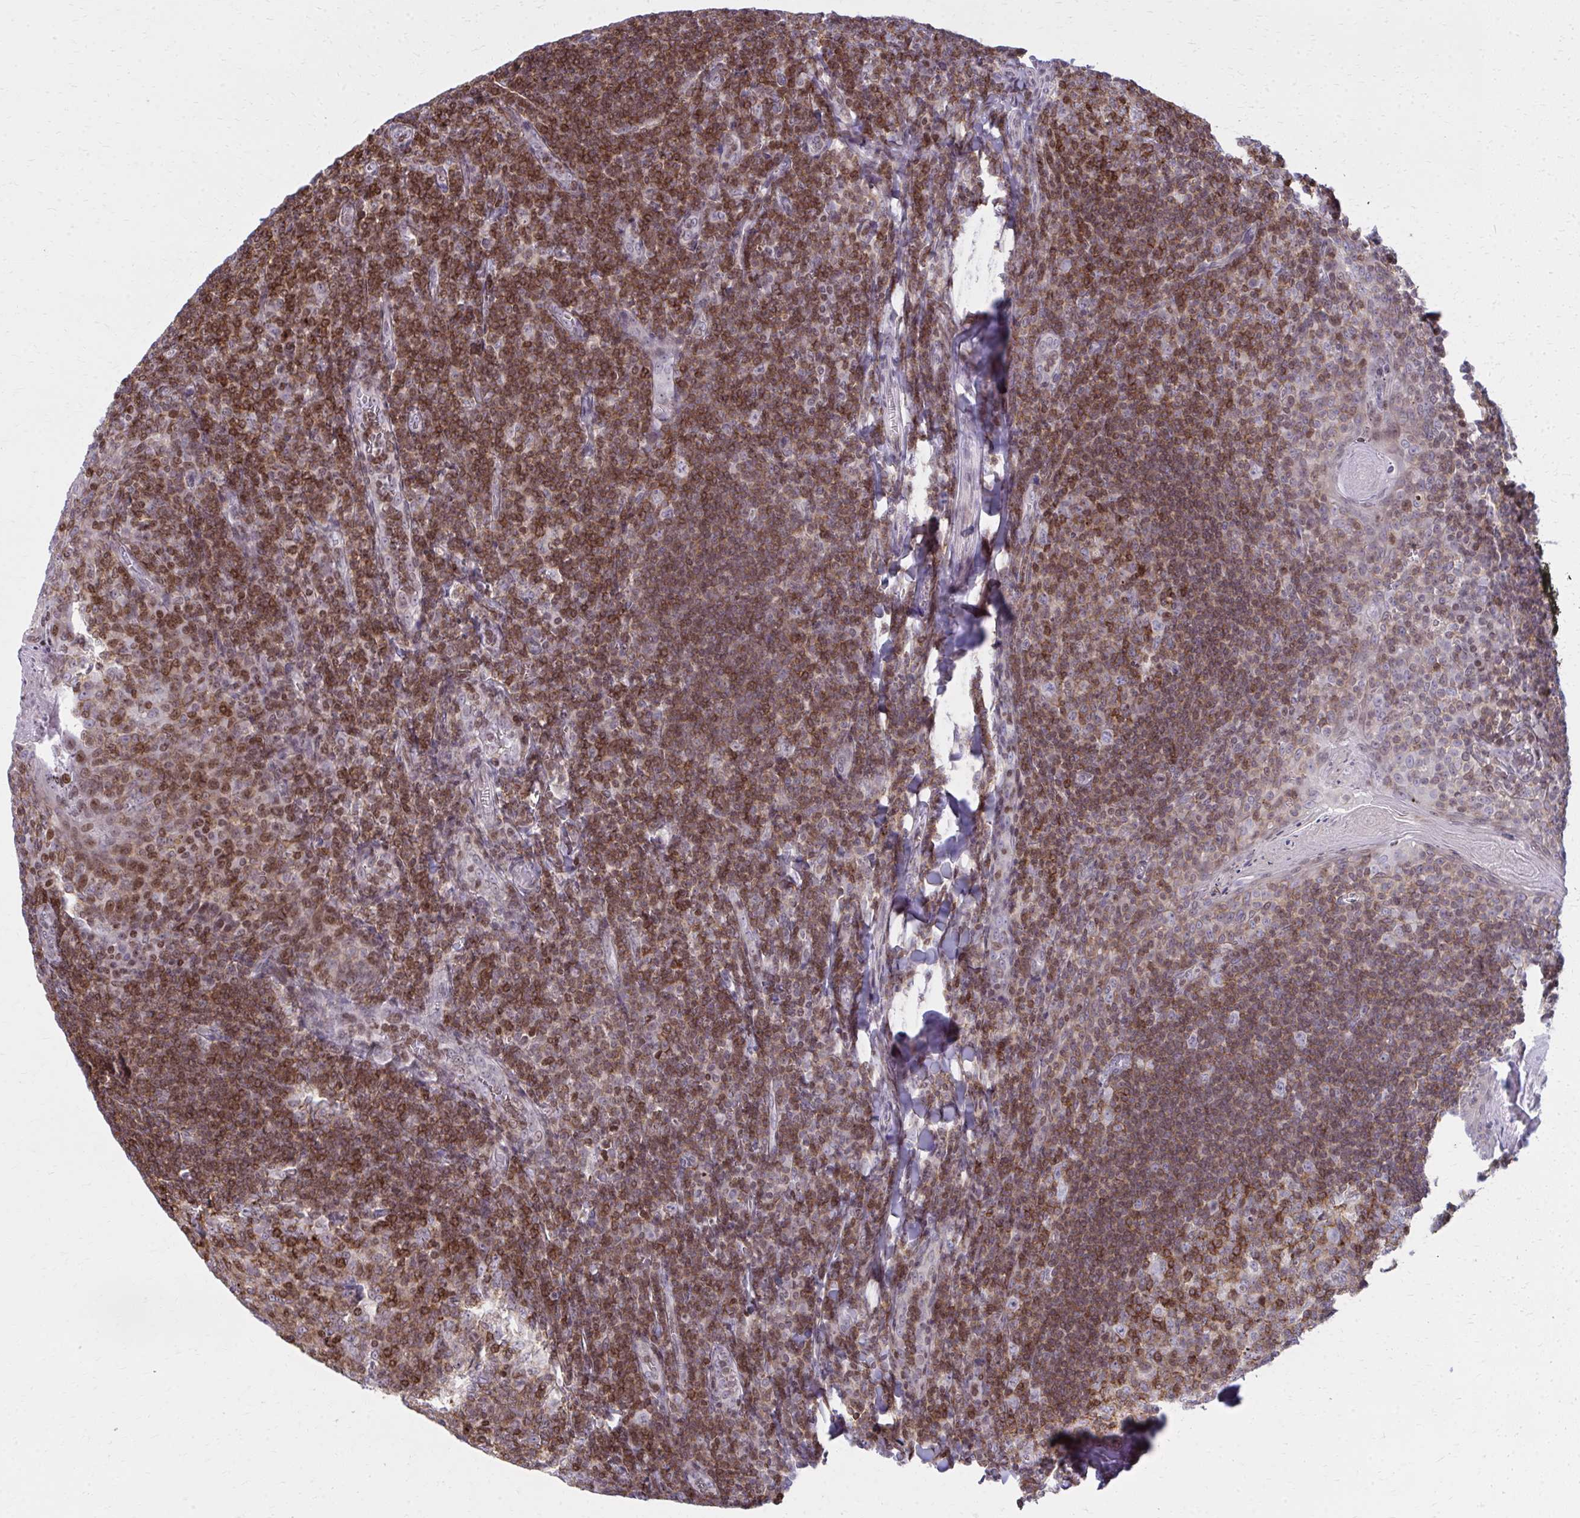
{"staining": {"intensity": "moderate", "quantity": ">75%", "location": "cytoplasmic/membranous"}, "tissue": "tonsil", "cell_type": "Germinal center cells", "image_type": "normal", "snomed": [{"axis": "morphology", "description": "Normal tissue, NOS"}, {"axis": "topography", "description": "Tonsil"}], "caption": "Immunohistochemical staining of unremarkable human tonsil shows medium levels of moderate cytoplasmic/membranous expression in about >75% of germinal center cells. (DAB (3,3'-diaminobenzidine) IHC with brightfield microscopy, high magnification).", "gene": "AP5M1", "patient": {"sex": "male", "age": 27}}